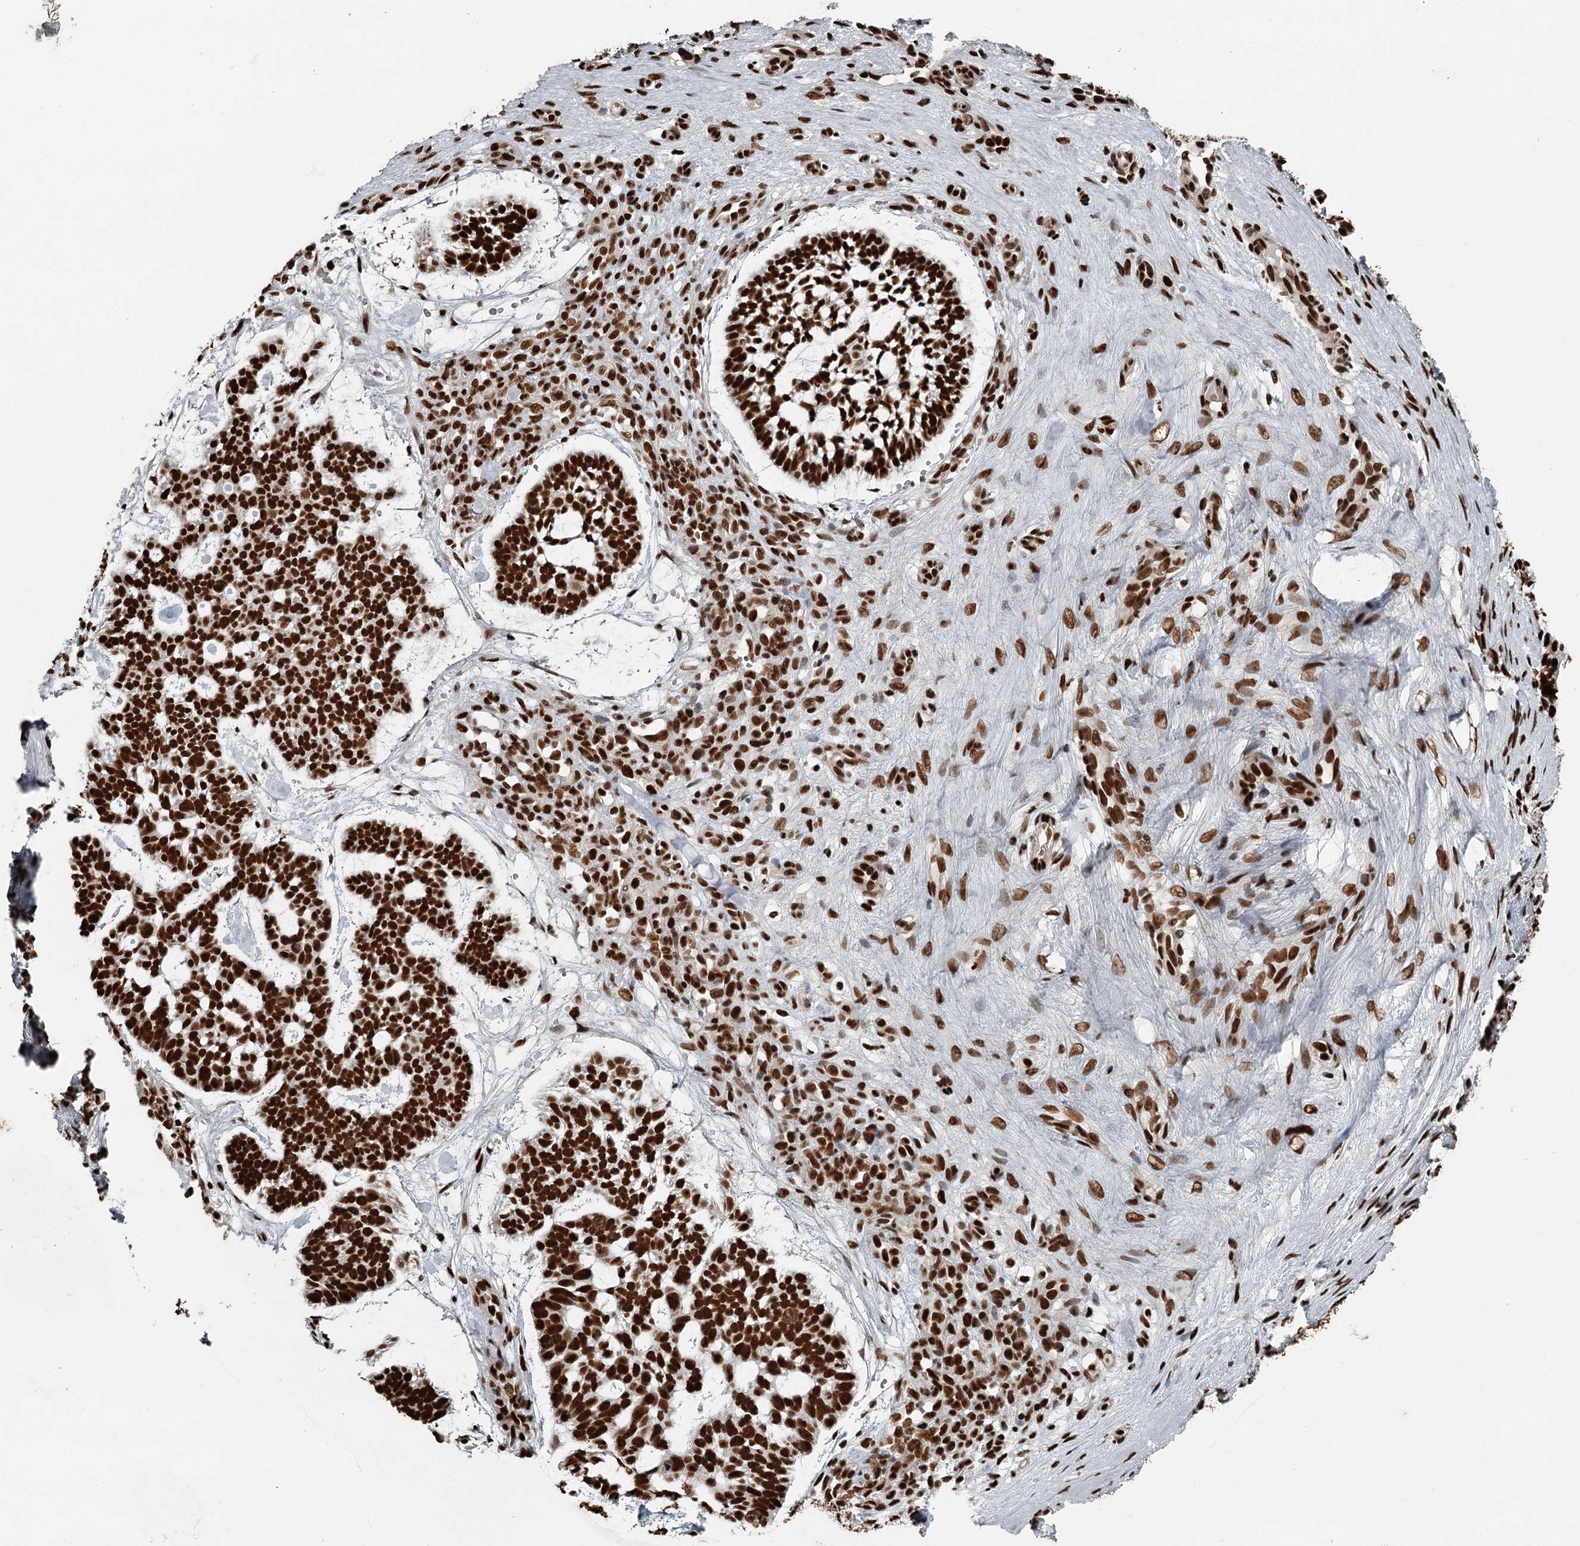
{"staining": {"intensity": "strong", "quantity": ">75%", "location": "nuclear"}, "tissue": "skin cancer", "cell_type": "Tumor cells", "image_type": "cancer", "snomed": [{"axis": "morphology", "description": "Basal cell carcinoma"}, {"axis": "topography", "description": "Skin"}], "caption": "The histopathology image demonstrates staining of basal cell carcinoma (skin), revealing strong nuclear protein expression (brown color) within tumor cells.", "gene": "RBBP7", "patient": {"sex": "male", "age": 88}}